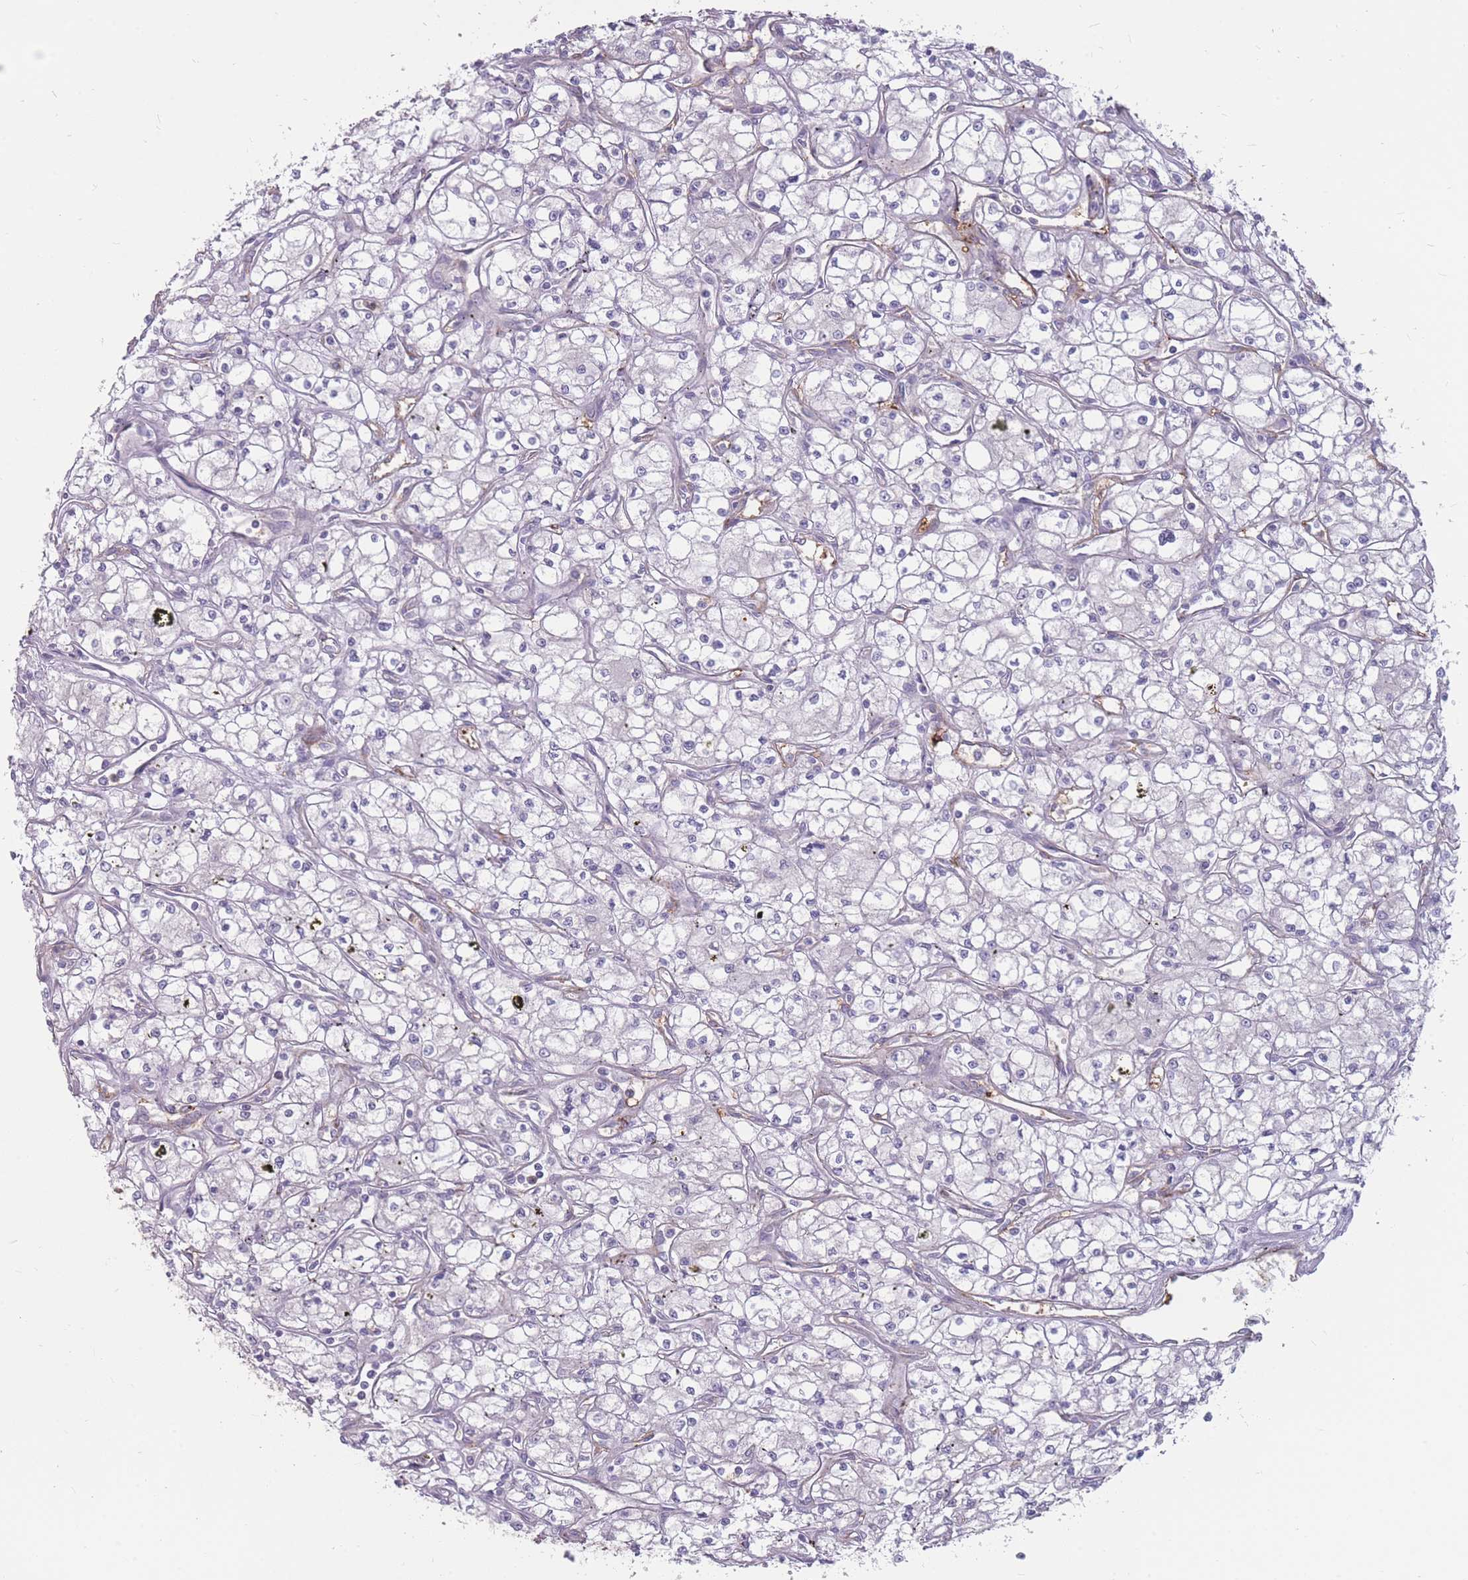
{"staining": {"intensity": "negative", "quantity": "none", "location": "none"}, "tissue": "renal cancer", "cell_type": "Tumor cells", "image_type": "cancer", "snomed": [{"axis": "morphology", "description": "Adenocarcinoma, NOS"}, {"axis": "topography", "description": "Kidney"}], "caption": "Tumor cells show no significant protein positivity in renal adenocarcinoma. (DAB immunohistochemistry (IHC) visualized using brightfield microscopy, high magnification).", "gene": "GNA11", "patient": {"sex": "male", "age": 59}}